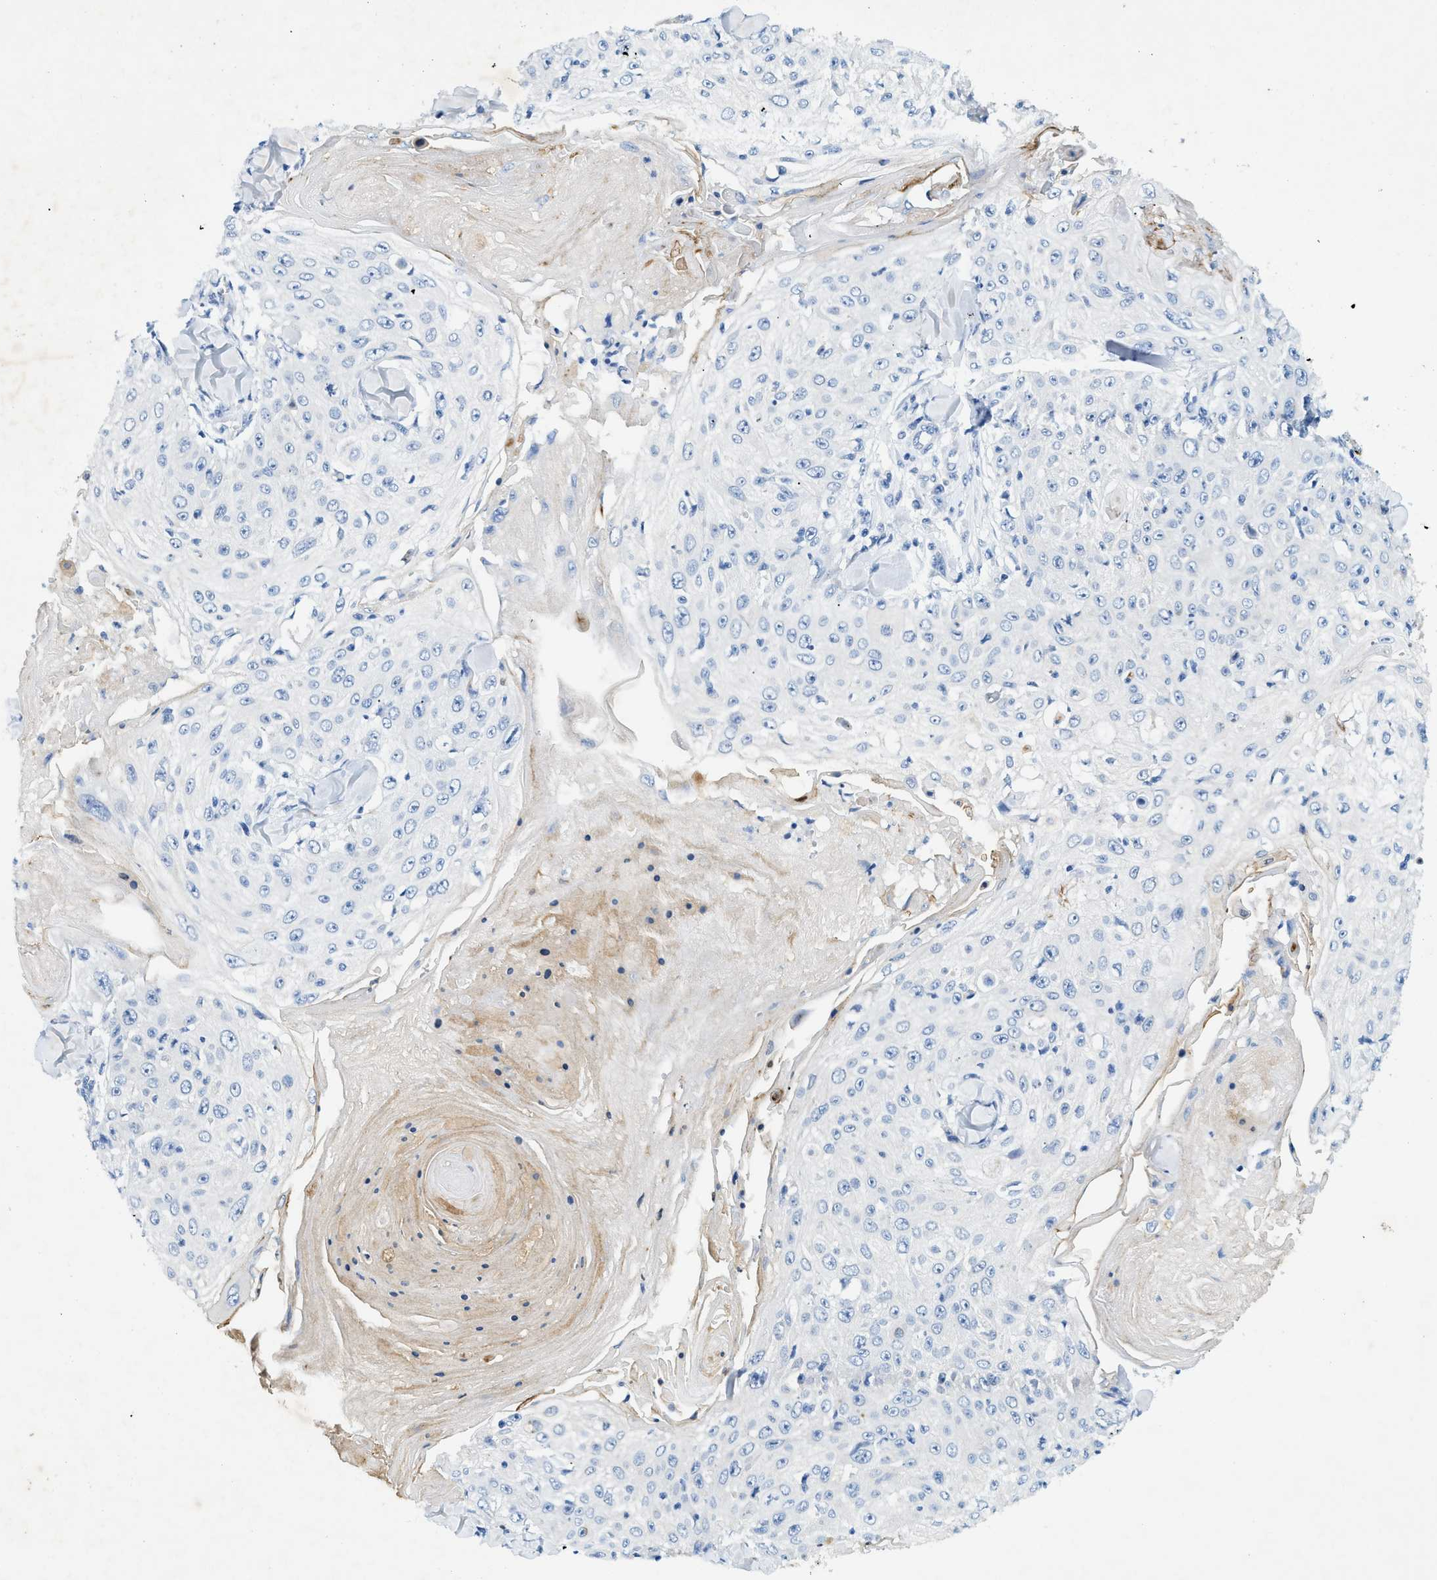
{"staining": {"intensity": "negative", "quantity": "none", "location": "none"}, "tissue": "skin cancer", "cell_type": "Tumor cells", "image_type": "cancer", "snomed": [{"axis": "morphology", "description": "Squamous cell carcinoma, NOS"}, {"axis": "topography", "description": "Skin"}], "caption": "Immunohistochemistry (IHC) micrograph of human skin cancer (squamous cell carcinoma) stained for a protein (brown), which exhibits no expression in tumor cells. Nuclei are stained in blue.", "gene": "ZDHHC13", "patient": {"sex": "male", "age": 86}}